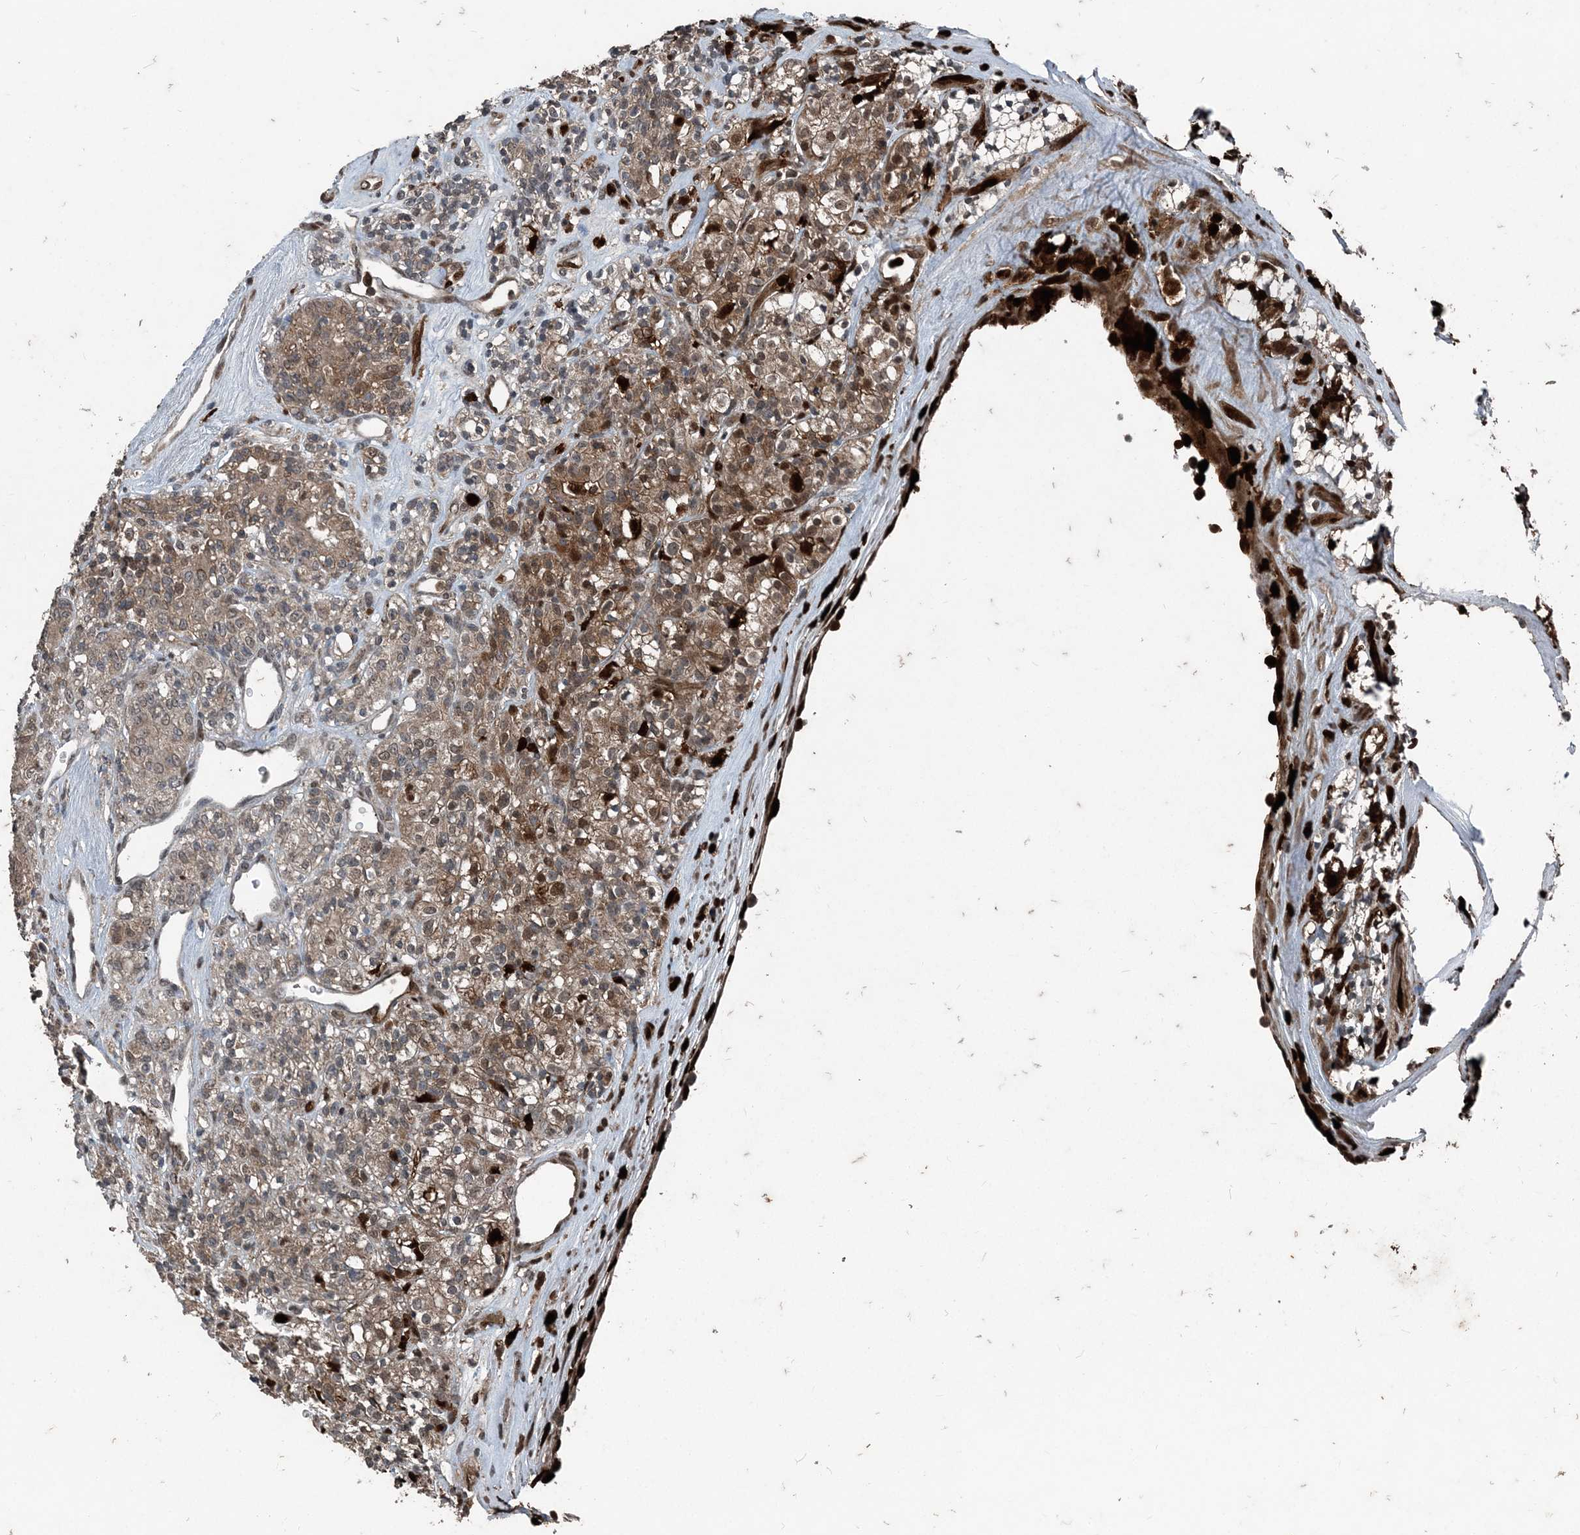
{"staining": {"intensity": "moderate", "quantity": ">75%", "location": "cytoplasmic/membranous"}, "tissue": "renal cancer", "cell_type": "Tumor cells", "image_type": "cancer", "snomed": [{"axis": "morphology", "description": "Adenocarcinoma, NOS"}, {"axis": "topography", "description": "Kidney"}], "caption": "A medium amount of moderate cytoplasmic/membranous expression is identified in approximately >75% of tumor cells in renal cancer tissue.", "gene": "CFL1", "patient": {"sex": "male", "age": 77}}